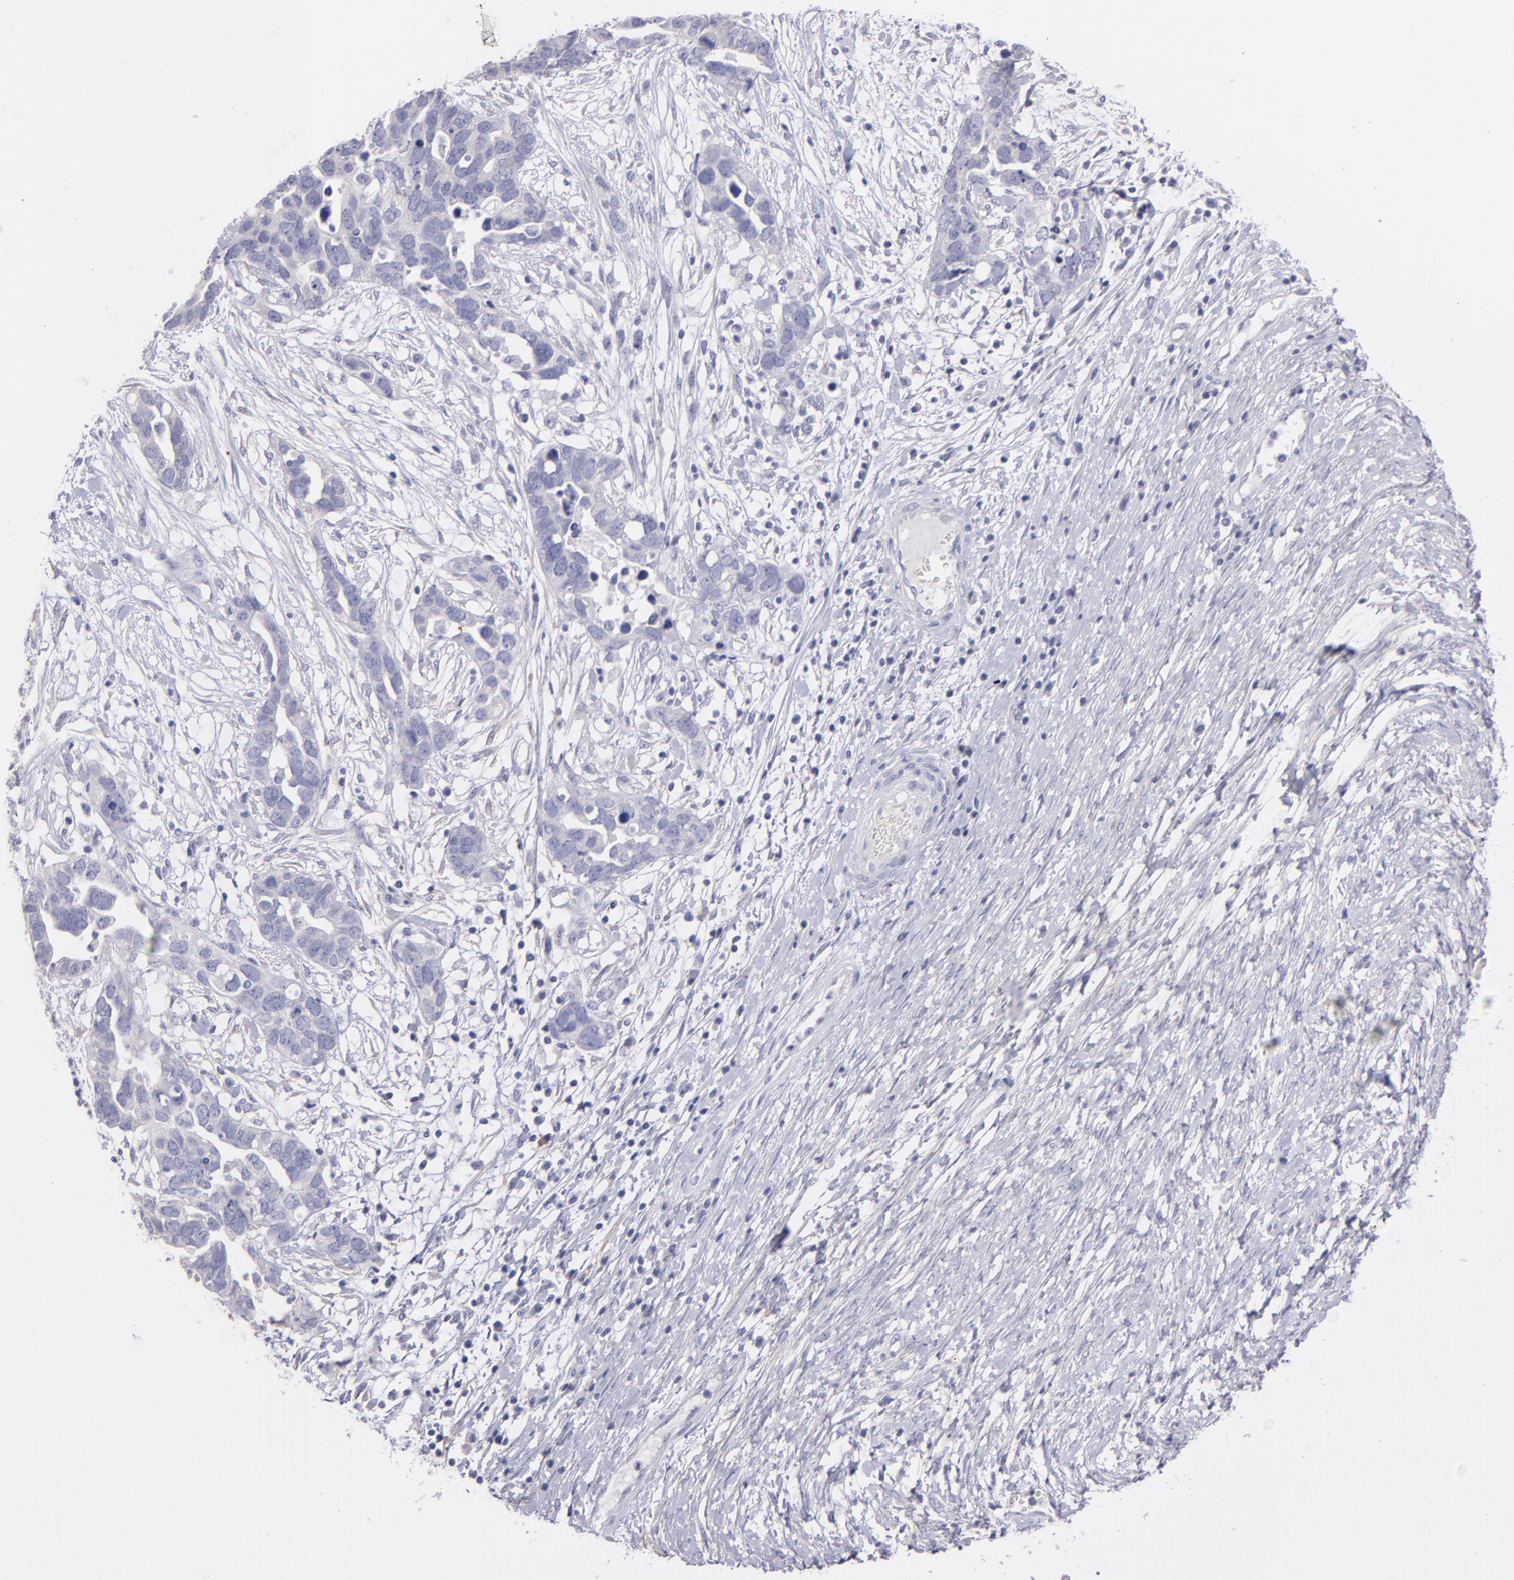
{"staining": {"intensity": "negative", "quantity": "none", "location": "none"}, "tissue": "ovarian cancer", "cell_type": "Tumor cells", "image_type": "cancer", "snomed": [{"axis": "morphology", "description": "Cystadenocarcinoma, serous, NOS"}, {"axis": "topography", "description": "Ovary"}], "caption": "DAB (3,3'-diaminobenzidine) immunohistochemical staining of ovarian cancer (serous cystadenocarcinoma) demonstrates no significant expression in tumor cells.", "gene": "SNAP25", "patient": {"sex": "female", "age": 54}}